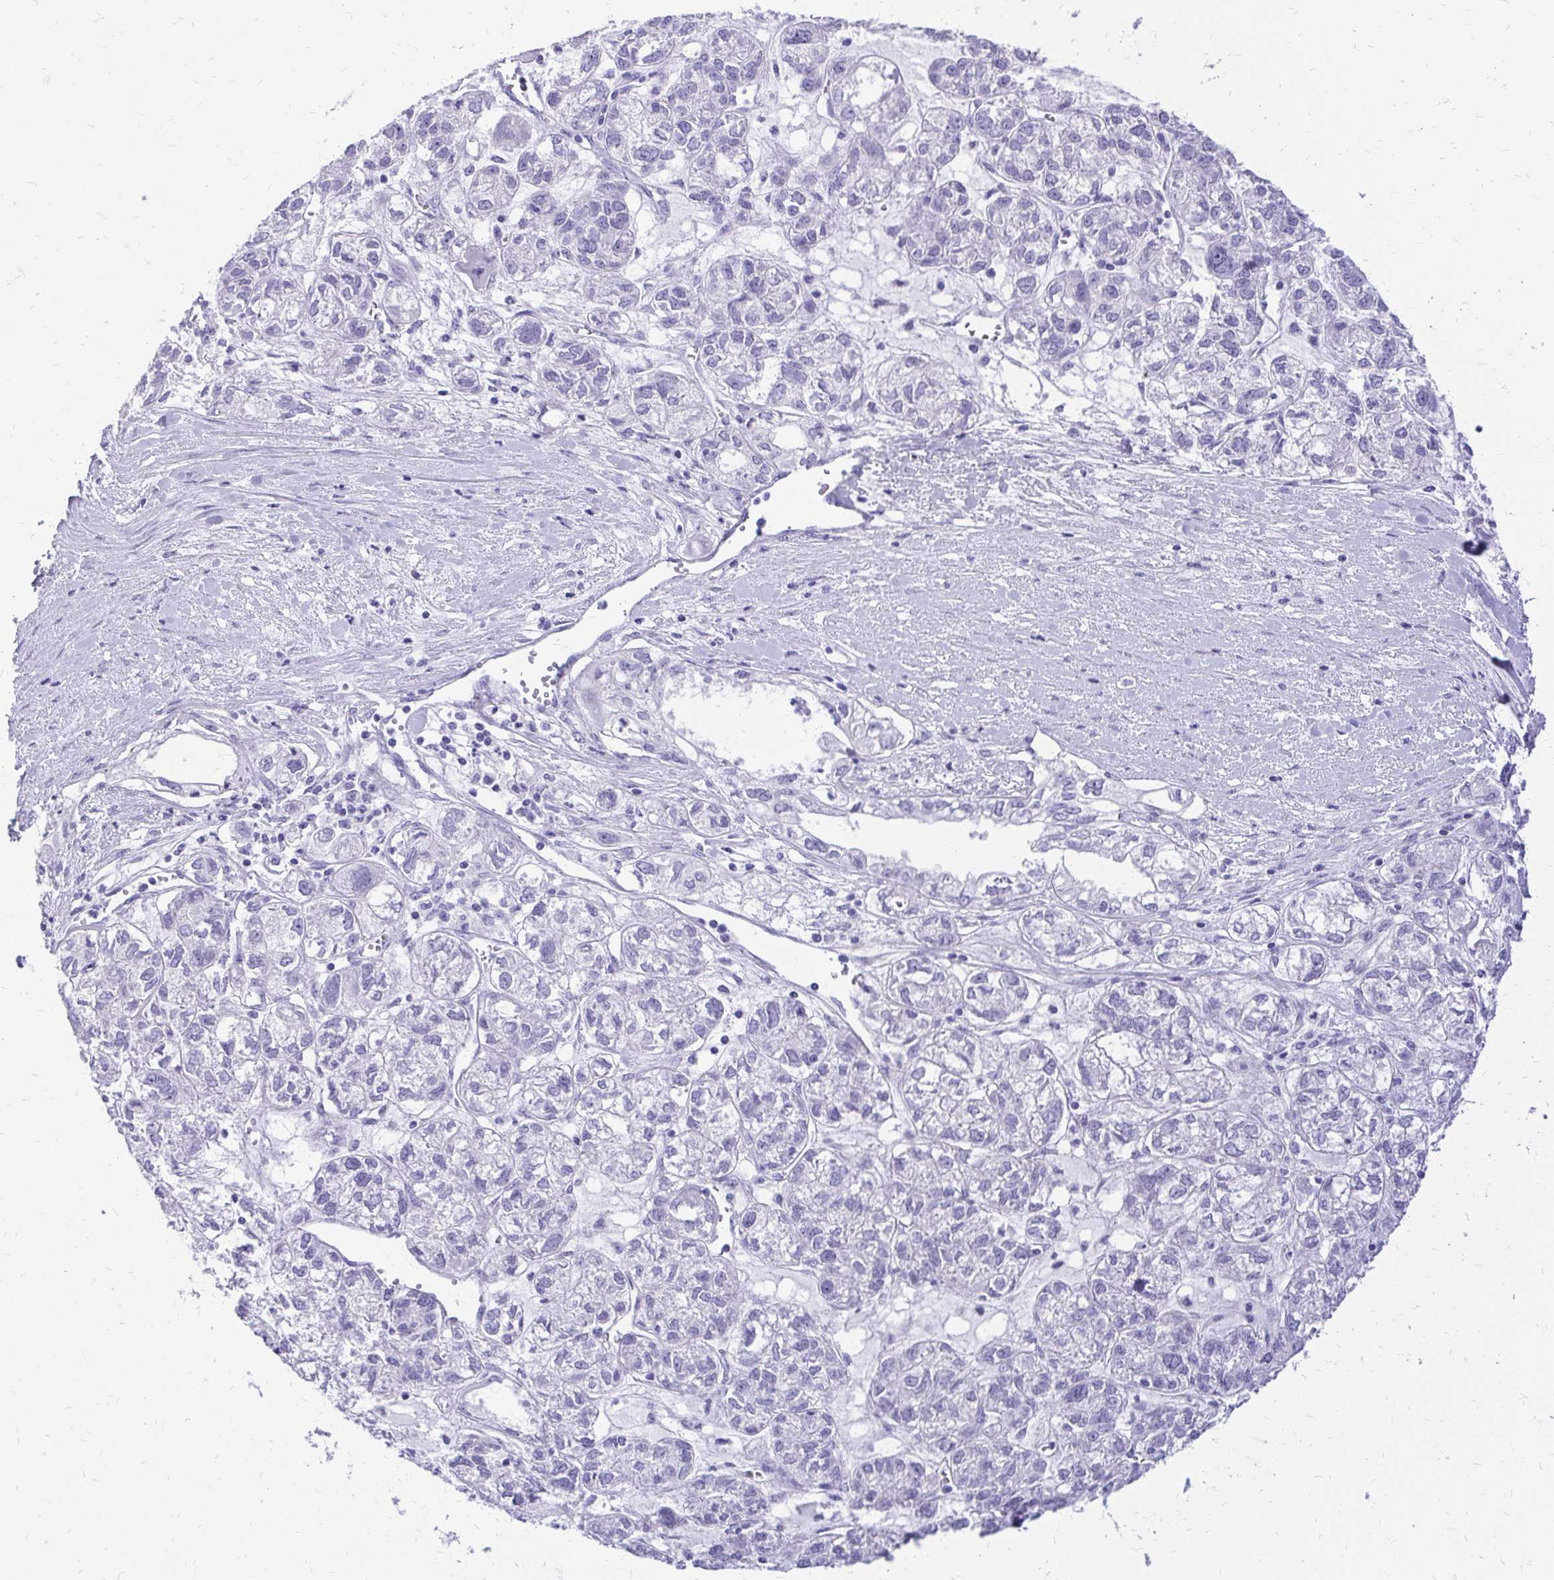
{"staining": {"intensity": "negative", "quantity": "none", "location": "none"}, "tissue": "ovarian cancer", "cell_type": "Tumor cells", "image_type": "cancer", "snomed": [{"axis": "morphology", "description": "Carcinoma, endometroid"}, {"axis": "topography", "description": "Ovary"}], "caption": "Tumor cells show no significant staining in ovarian endometroid carcinoma.", "gene": "SLC32A1", "patient": {"sex": "female", "age": 64}}